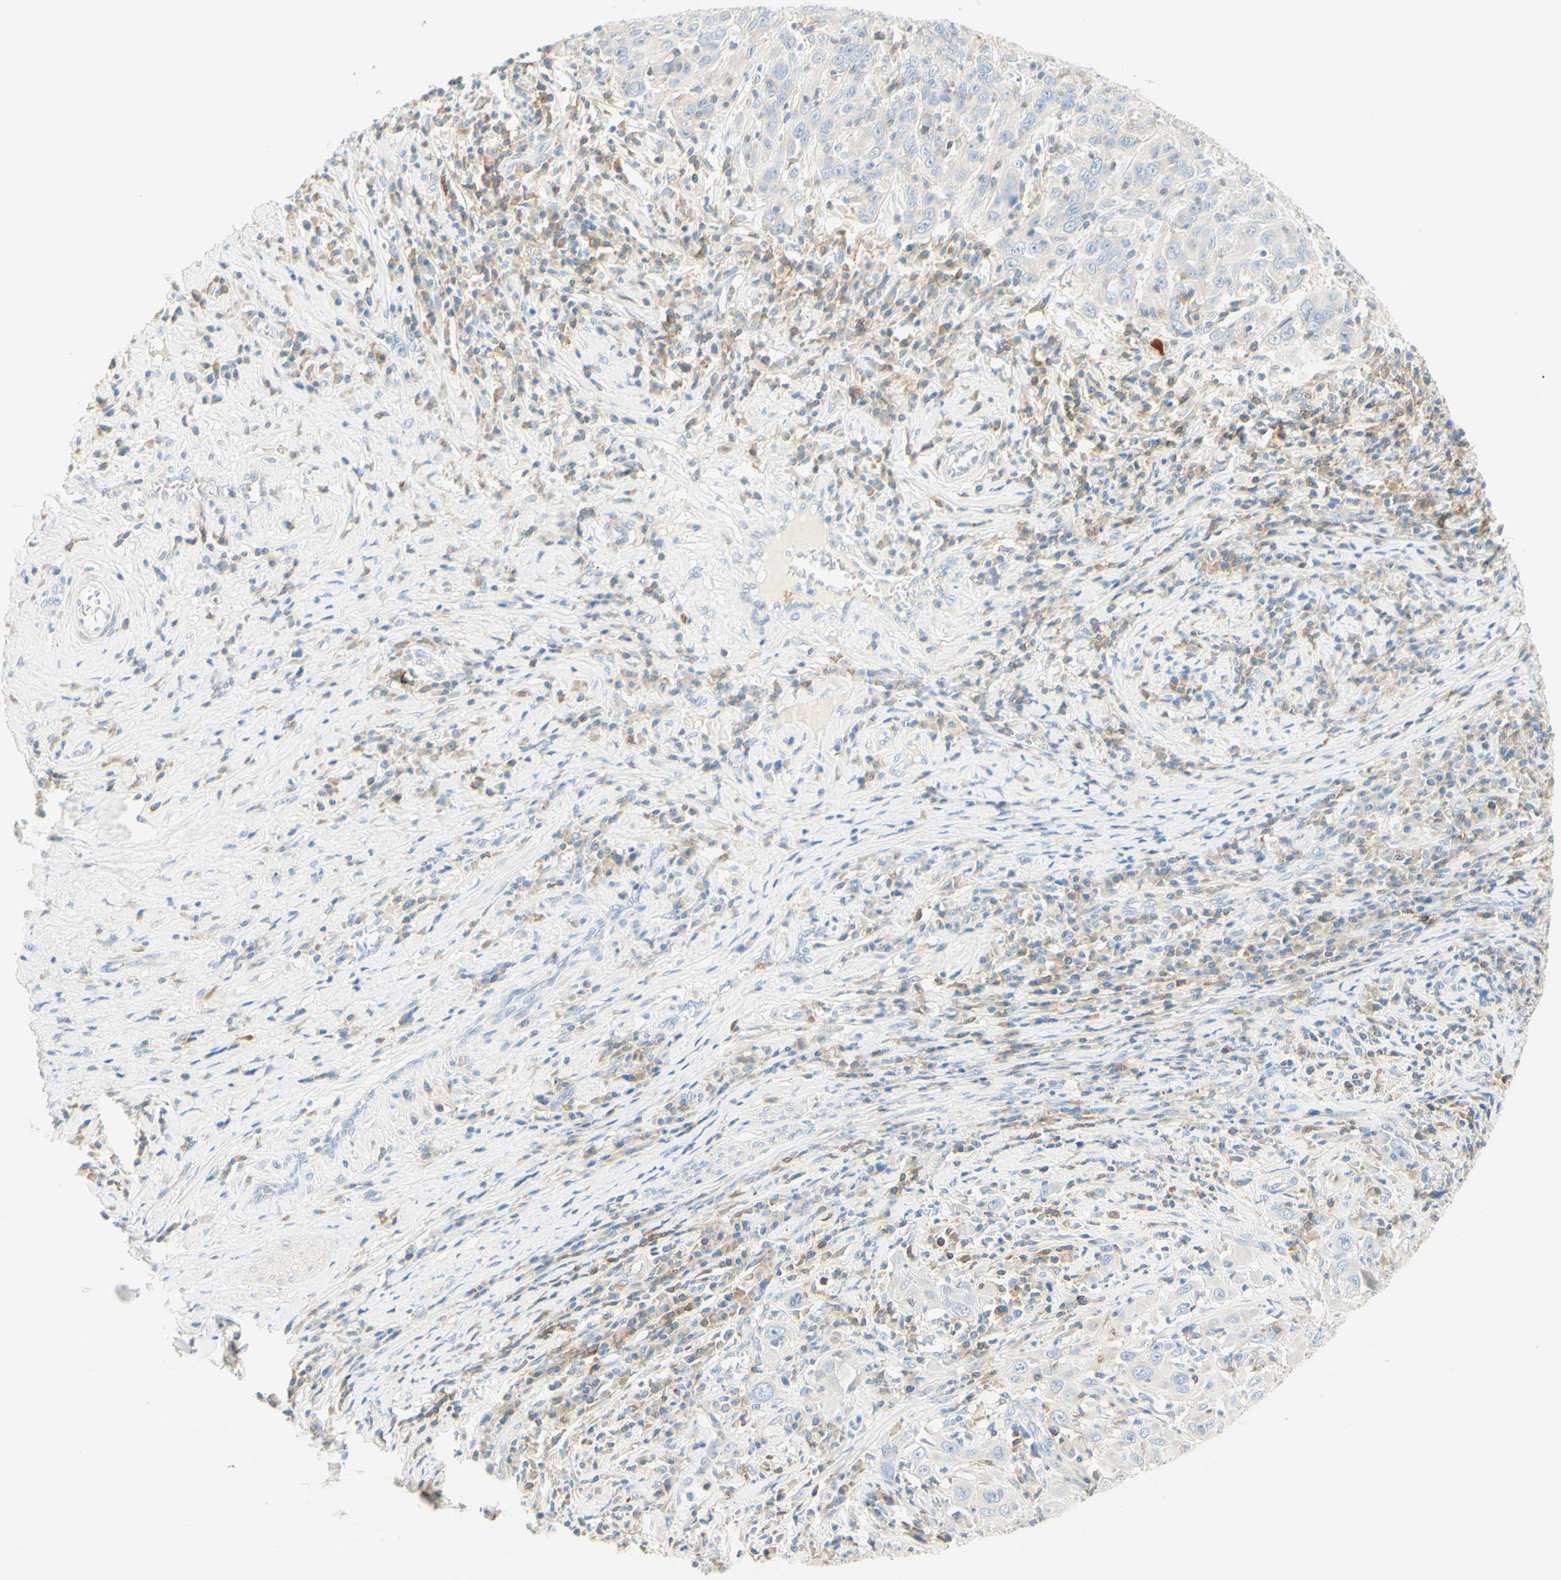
{"staining": {"intensity": "negative", "quantity": "none", "location": "none"}, "tissue": "cervical cancer", "cell_type": "Tumor cells", "image_type": "cancer", "snomed": [{"axis": "morphology", "description": "Squamous cell carcinoma, NOS"}, {"axis": "topography", "description": "Cervix"}], "caption": "Immunohistochemical staining of human cervical cancer demonstrates no significant positivity in tumor cells.", "gene": "LAT", "patient": {"sex": "female", "age": 46}}